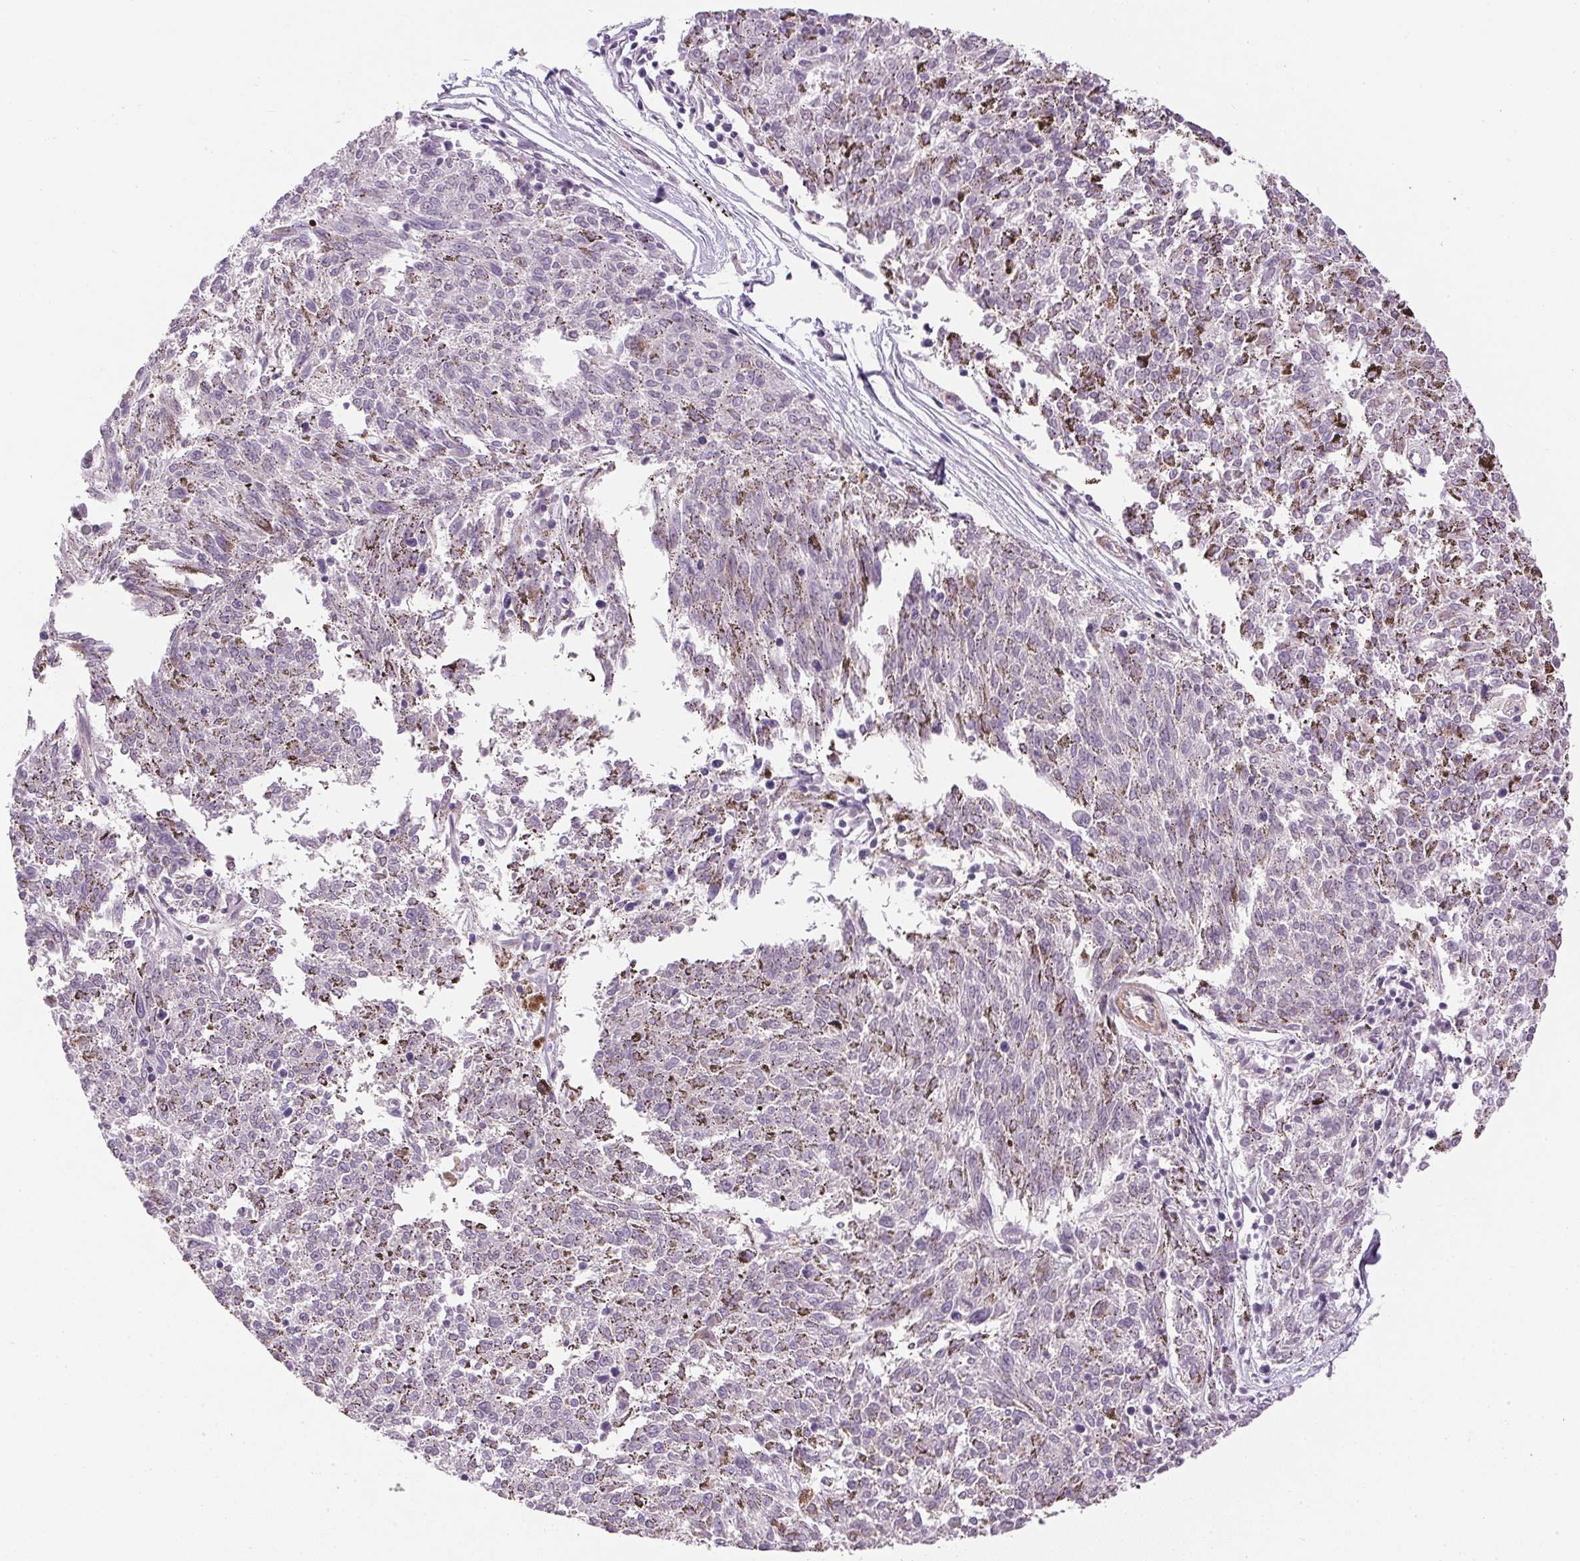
{"staining": {"intensity": "negative", "quantity": "none", "location": "none"}, "tissue": "melanoma", "cell_type": "Tumor cells", "image_type": "cancer", "snomed": [{"axis": "morphology", "description": "Malignant melanoma, NOS"}, {"axis": "topography", "description": "Skin"}], "caption": "Photomicrograph shows no significant protein positivity in tumor cells of malignant melanoma.", "gene": "PRL", "patient": {"sex": "female", "age": 72}}